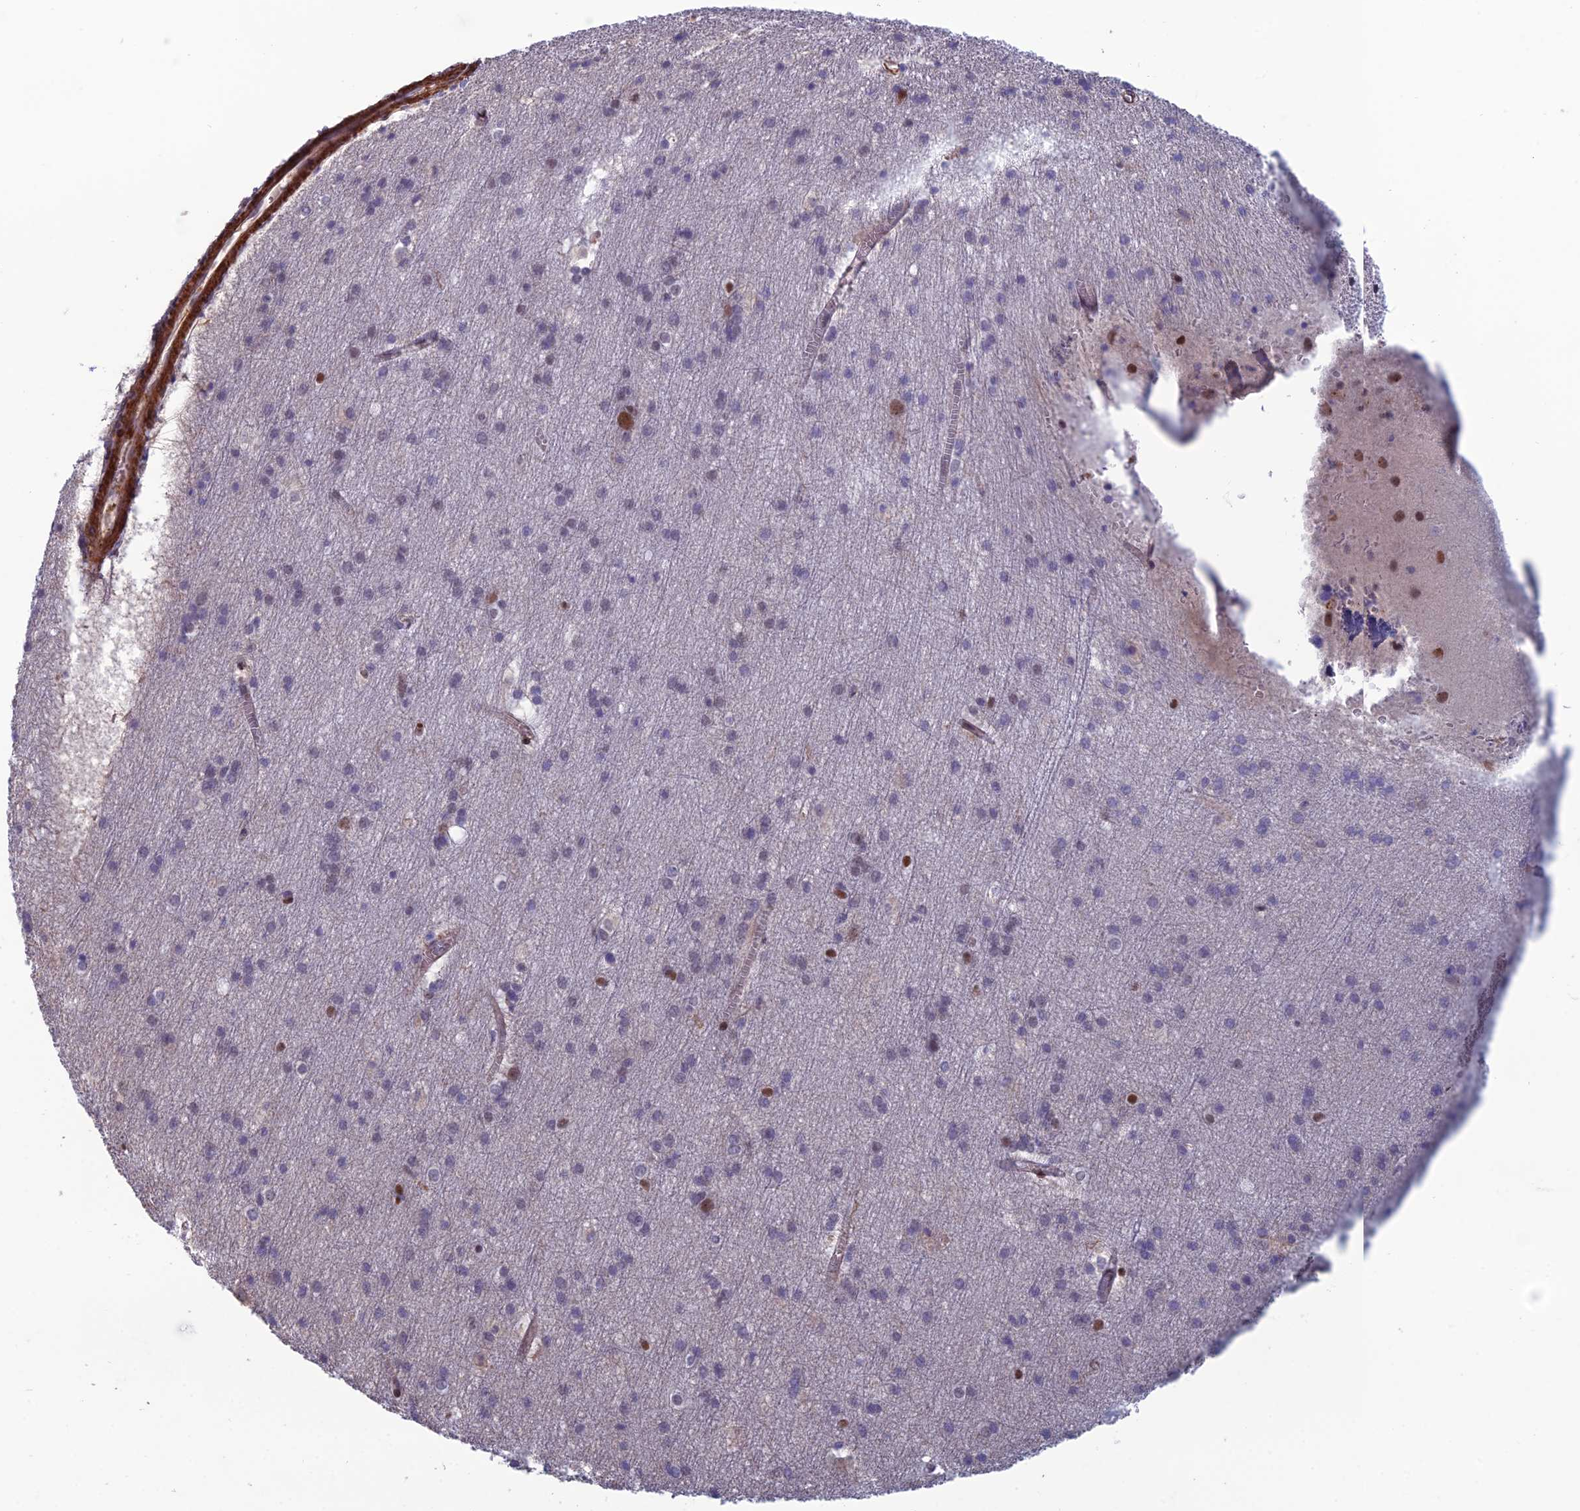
{"staining": {"intensity": "moderate", "quantity": ">75%", "location": "cytoplasmic/membranous"}, "tissue": "cerebral cortex", "cell_type": "Endothelial cells", "image_type": "normal", "snomed": [{"axis": "morphology", "description": "Normal tissue, NOS"}, {"axis": "topography", "description": "Cerebral cortex"}], "caption": "Protein expression analysis of normal human cerebral cortex reveals moderate cytoplasmic/membranous staining in approximately >75% of endothelial cells. (brown staining indicates protein expression, while blue staining denotes nuclei).", "gene": "CCDC183", "patient": {"sex": "male", "age": 54}}